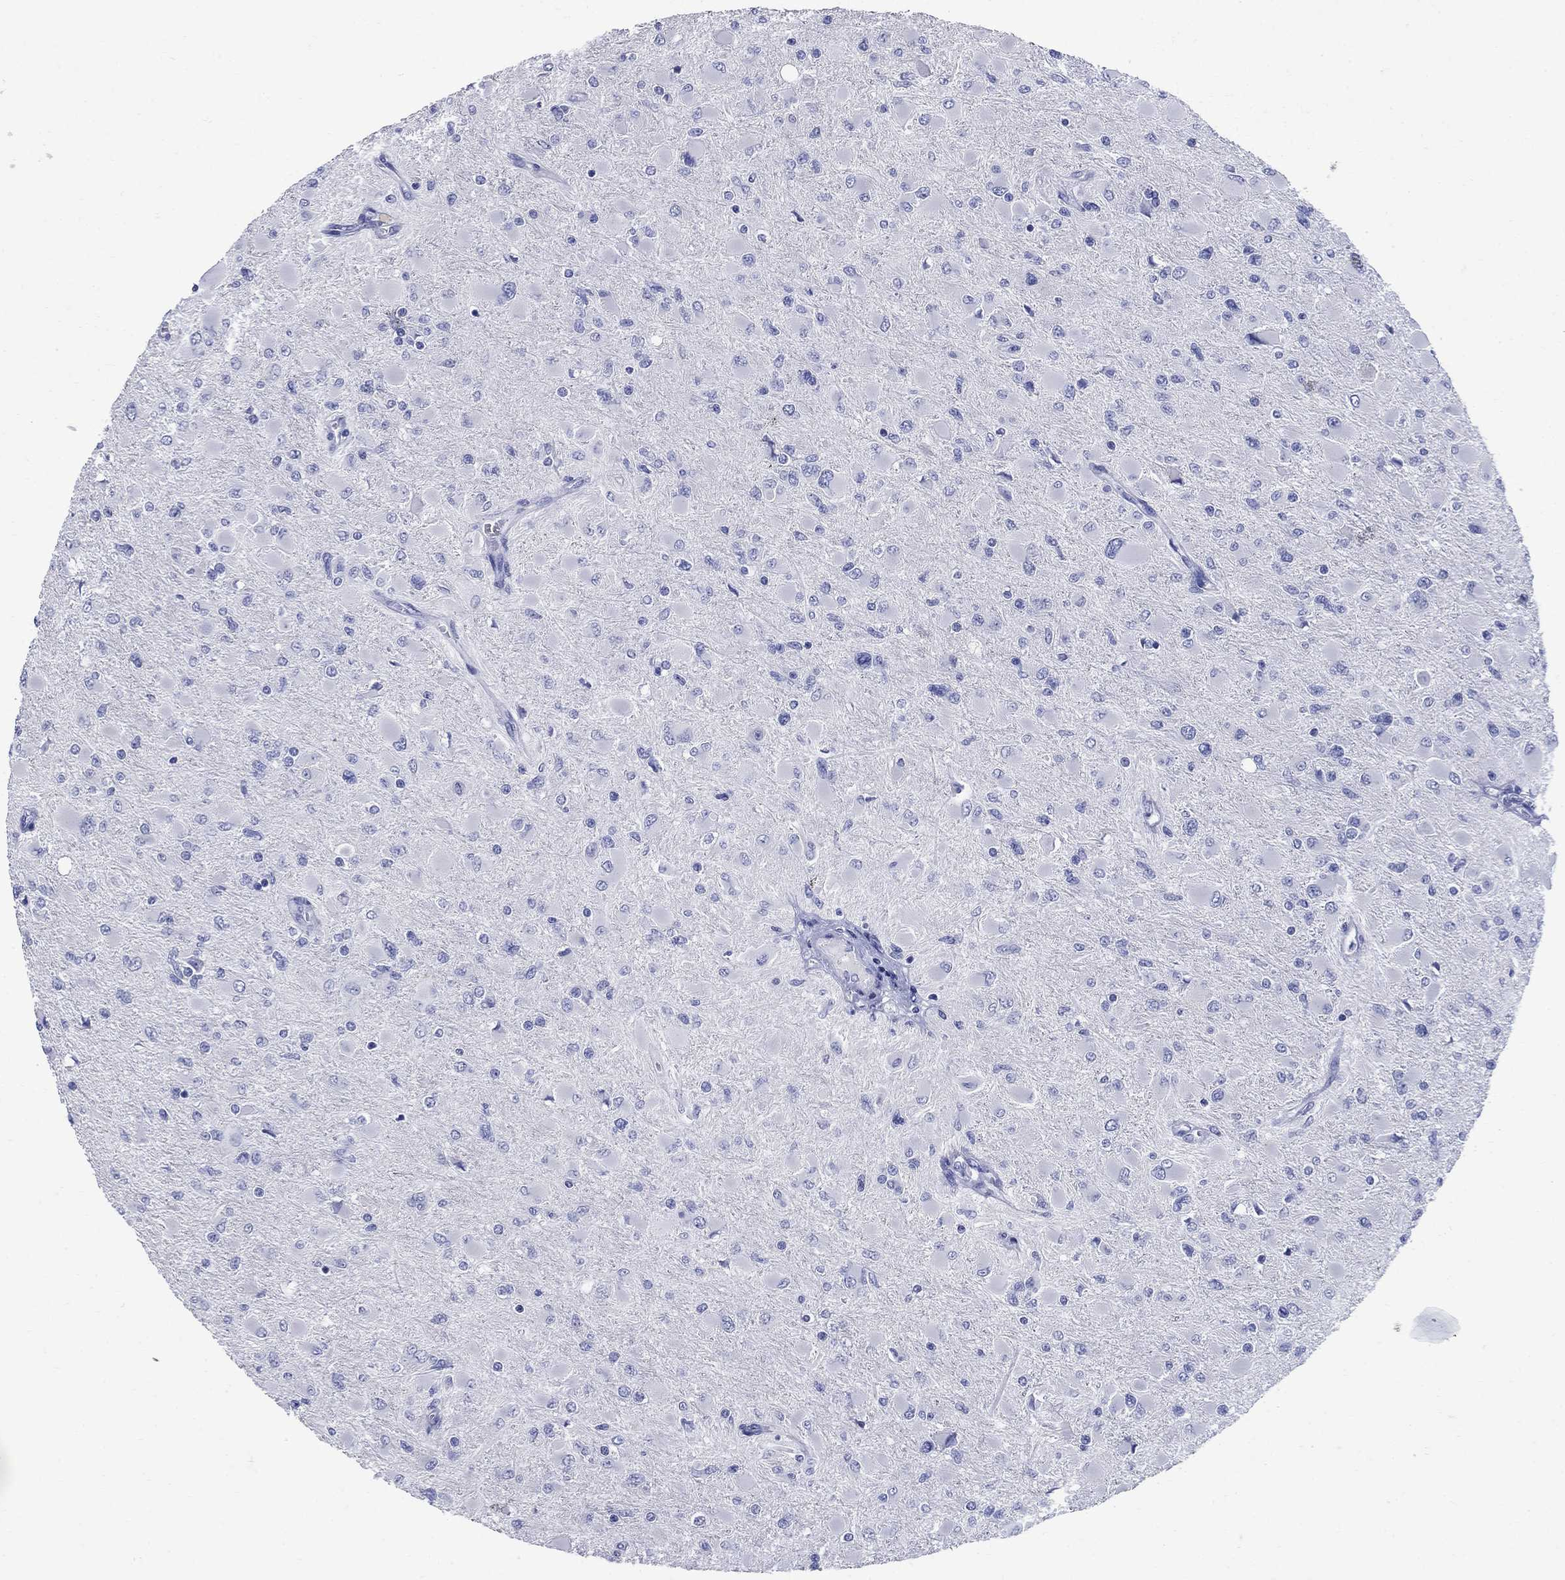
{"staining": {"intensity": "negative", "quantity": "none", "location": "none"}, "tissue": "glioma", "cell_type": "Tumor cells", "image_type": "cancer", "snomed": [{"axis": "morphology", "description": "Glioma, malignant, High grade"}, {"axis": "topography", "description": "Cerebral cortex"}], "caption": "Immunohistochemistry photomicrograph of neoplastic tissue: human malignant high-grade glioma stained with DAB exhibits no significant protein staining in tumor cells.", "gene": "CD1A", "patient": {"sex": "female", "age": 36}}